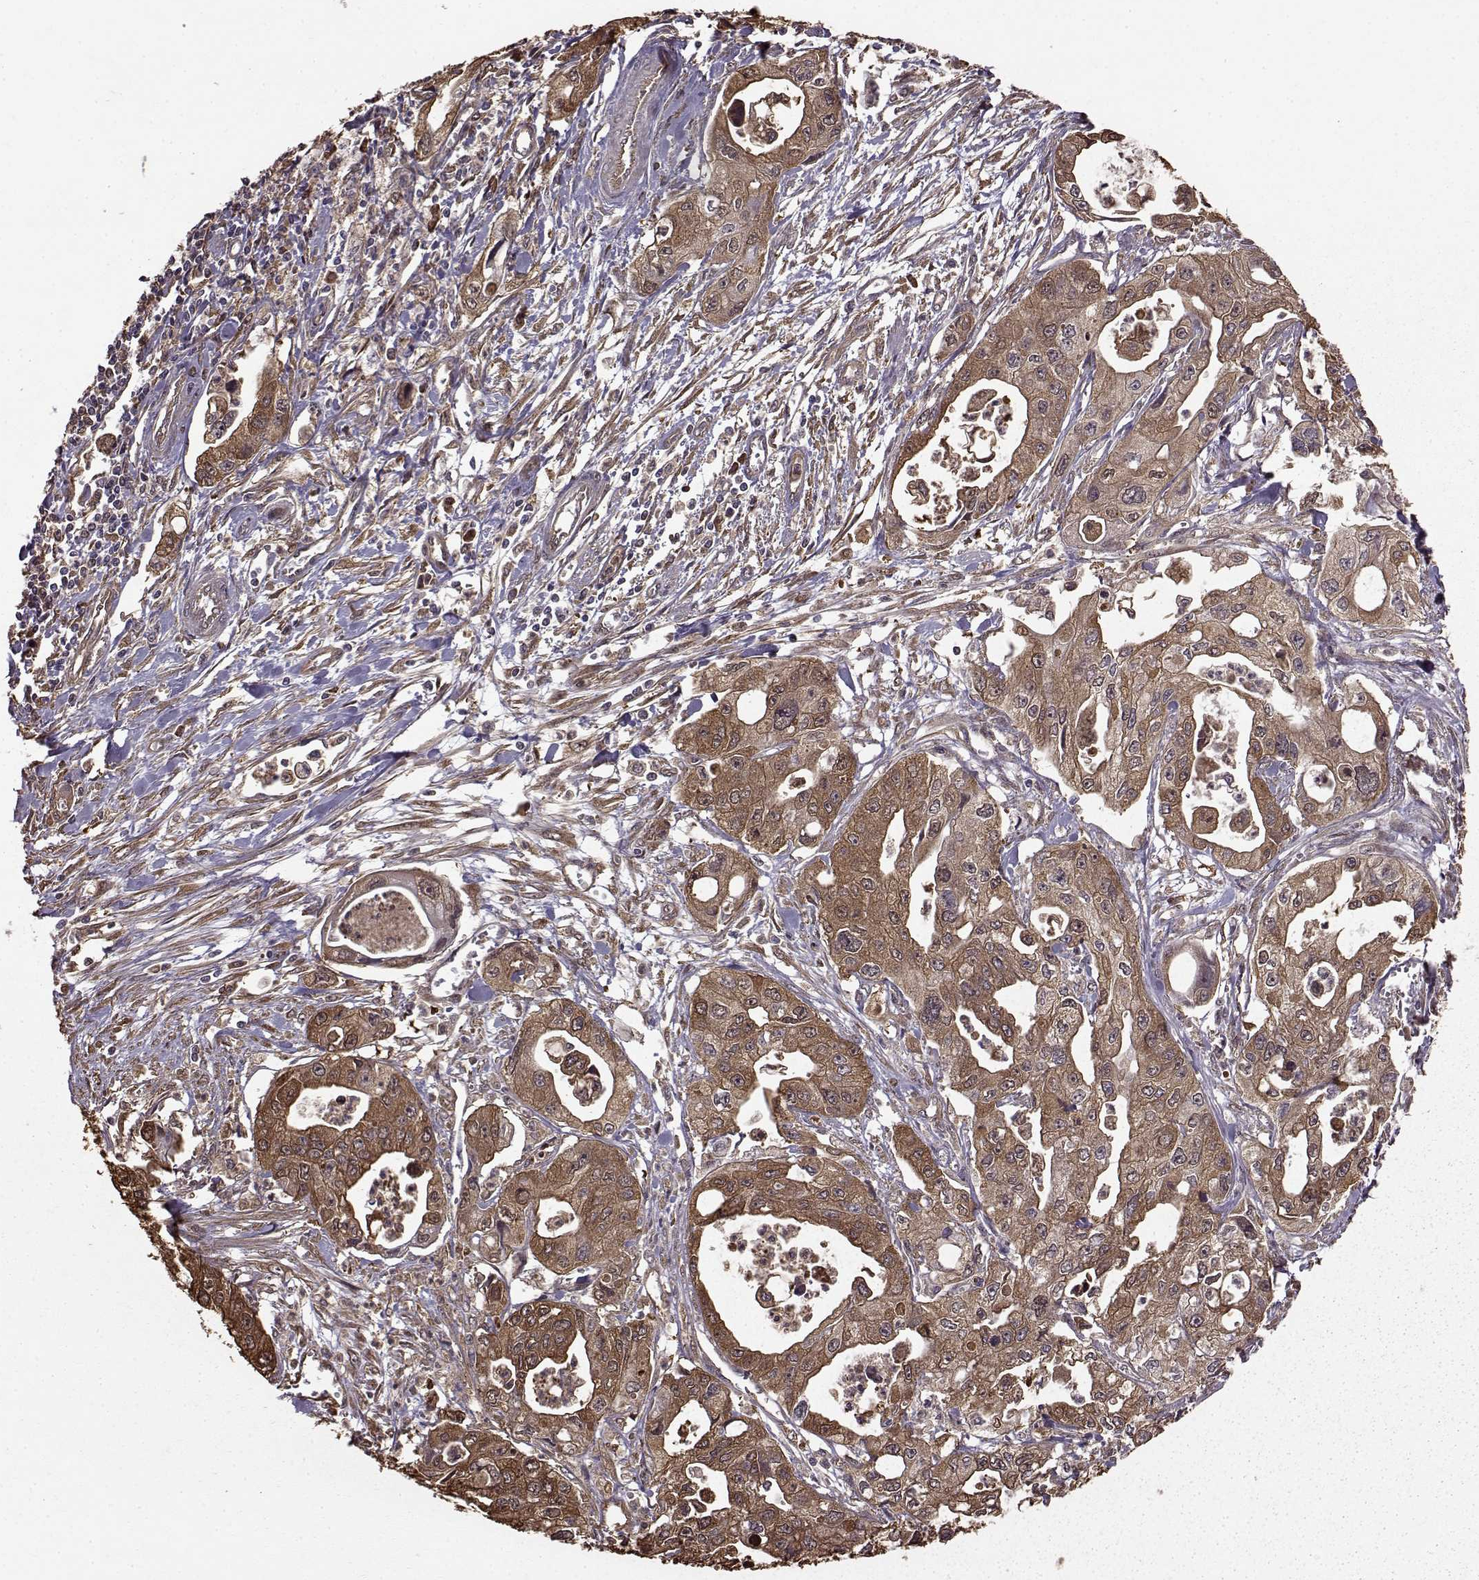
{"staining": {"intensity": "moderate", "quantity": ">75%", "location": "cytoplasmic/membranous"}, "tissue": "pancreatic cancer", "cell_type": "Tumor cells", "image_type": "cancer", "snomed": [{"axis": "morphology", "description": "Adenocarcinoma, NOS"}, {"axis": "topography", "description": "Pancreas"}], "caption": "About >75% of tumor cells in pancreatic cancer show moderate cytoplasmic/membranous protein staining as visualized by brown immunohistochemical staining.", "gene": "NME1-NME2", "patient": {"sex": "male", "age": 70}}